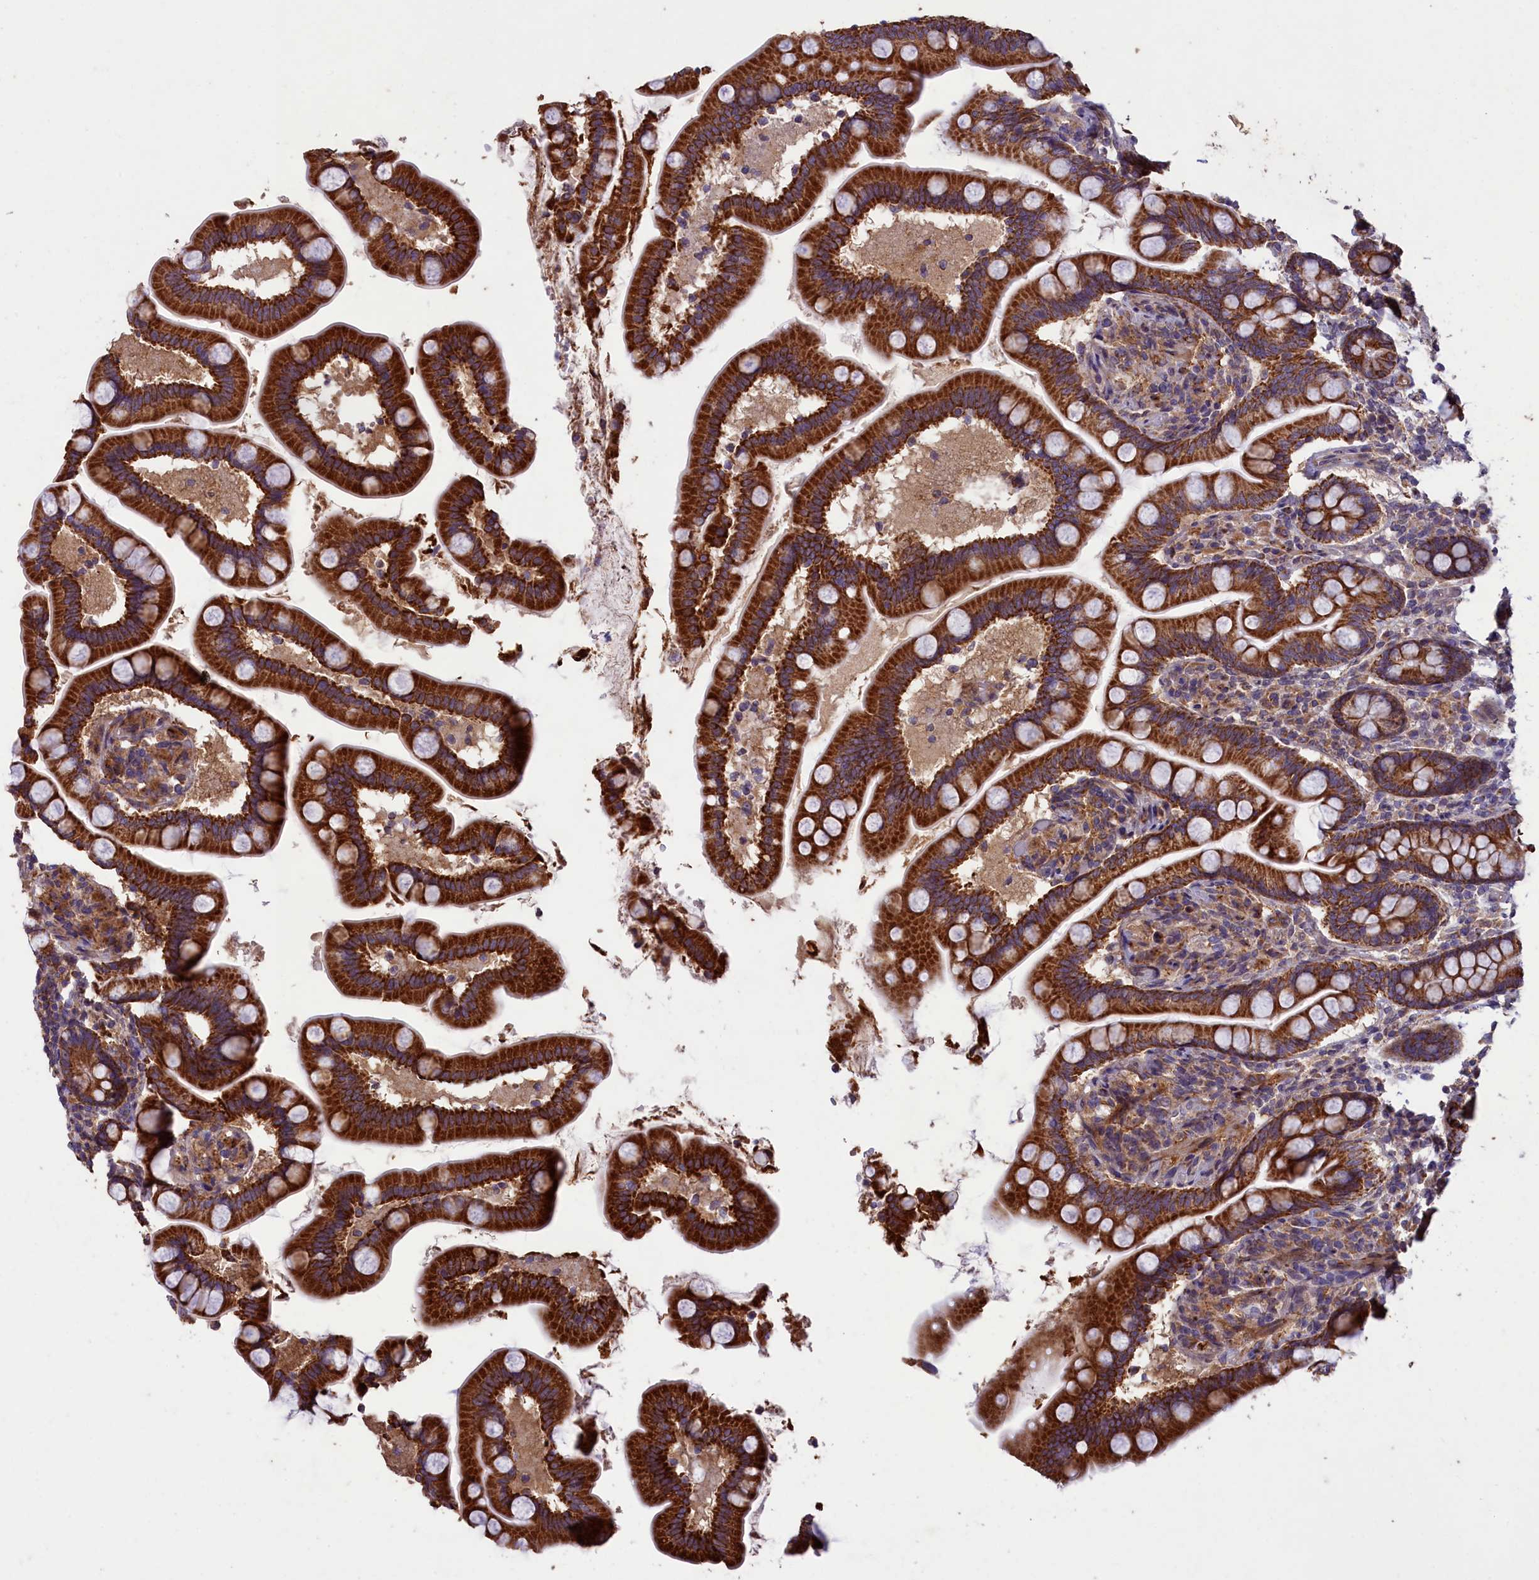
{"staining": {"intensity": "strong", "quantity": ">75%", "location": "cytoplasmic/membranous"}, "tissue": "small intestine", "cell_type": "Glandular cells", "image_type": "normal", "snomed": [{"axis": "morphology", "description": "Normal tissue, NOS"}, {"axis": "topography", "description": "Small intestine"}], "caption": "Immunohistochemical staining of unremarkable human small intestine exhibits strong cytoplasmic/membranous protein staining in approximately >75% of glandular cells.", "gene": "ACAD8", "patient": {"sex": "female", "age": 64}}